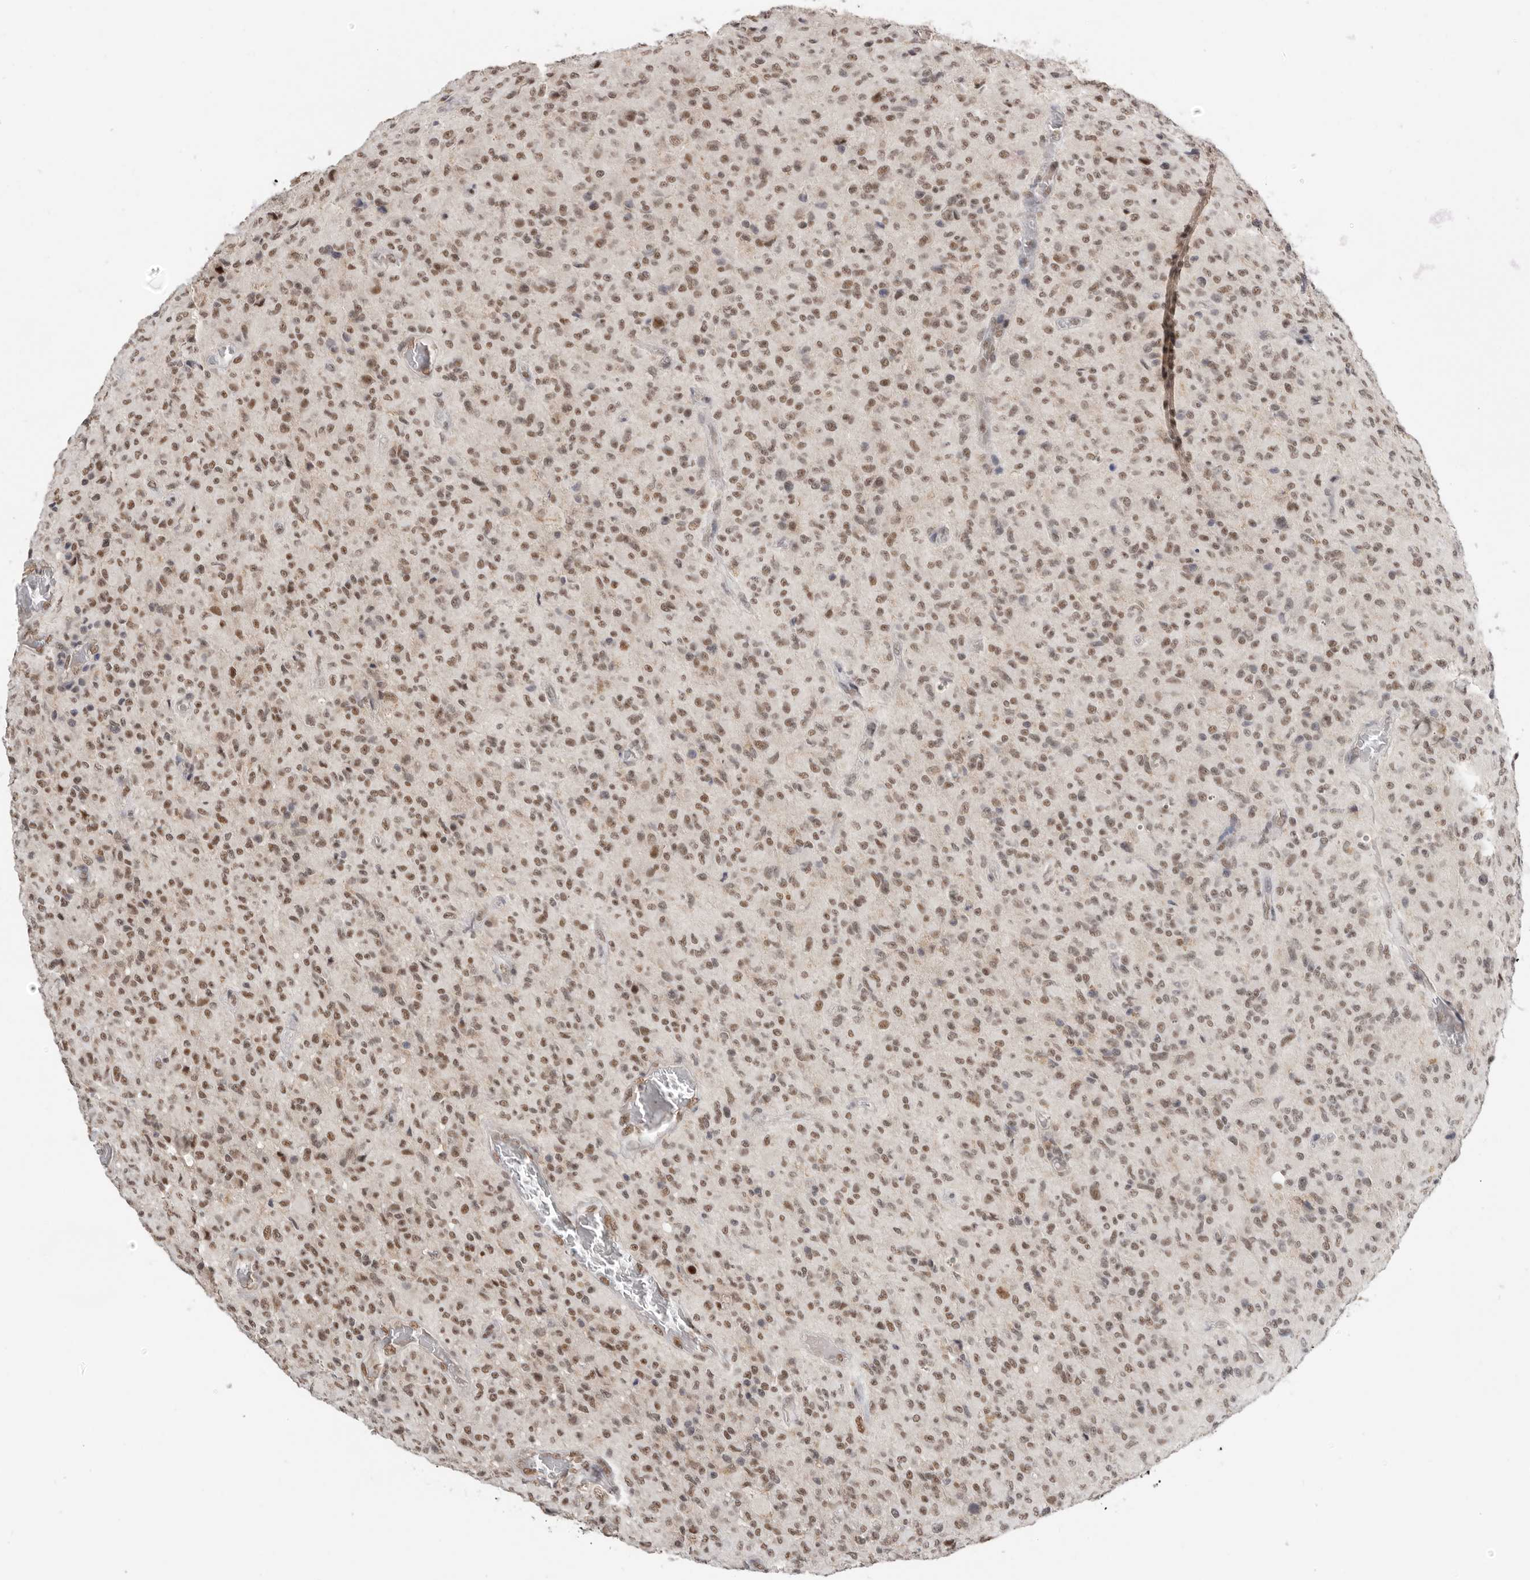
{"staining": {"intensity": "moderate", "quantity": ">75%", "location": "nuclear"}, "tissue": "glioma", "cell_type": "Tumor cells", "image_type": "cancer", "snomed": [{"axis": "morphology", "description": "Glioma, malignant, High grade"}, {"axis": "topography", "description": "Brain"}], "caption": "The photomicrograph reveals staining of high-grade glioma (malignant), revealing moderate nuclear protein expression (brown color) within tumor cells. (brown staining indicates protein expression, while blue staining denotes nuclei).", "gene": "BRCA2", "patient": {"sex": "female", "age": 57}}